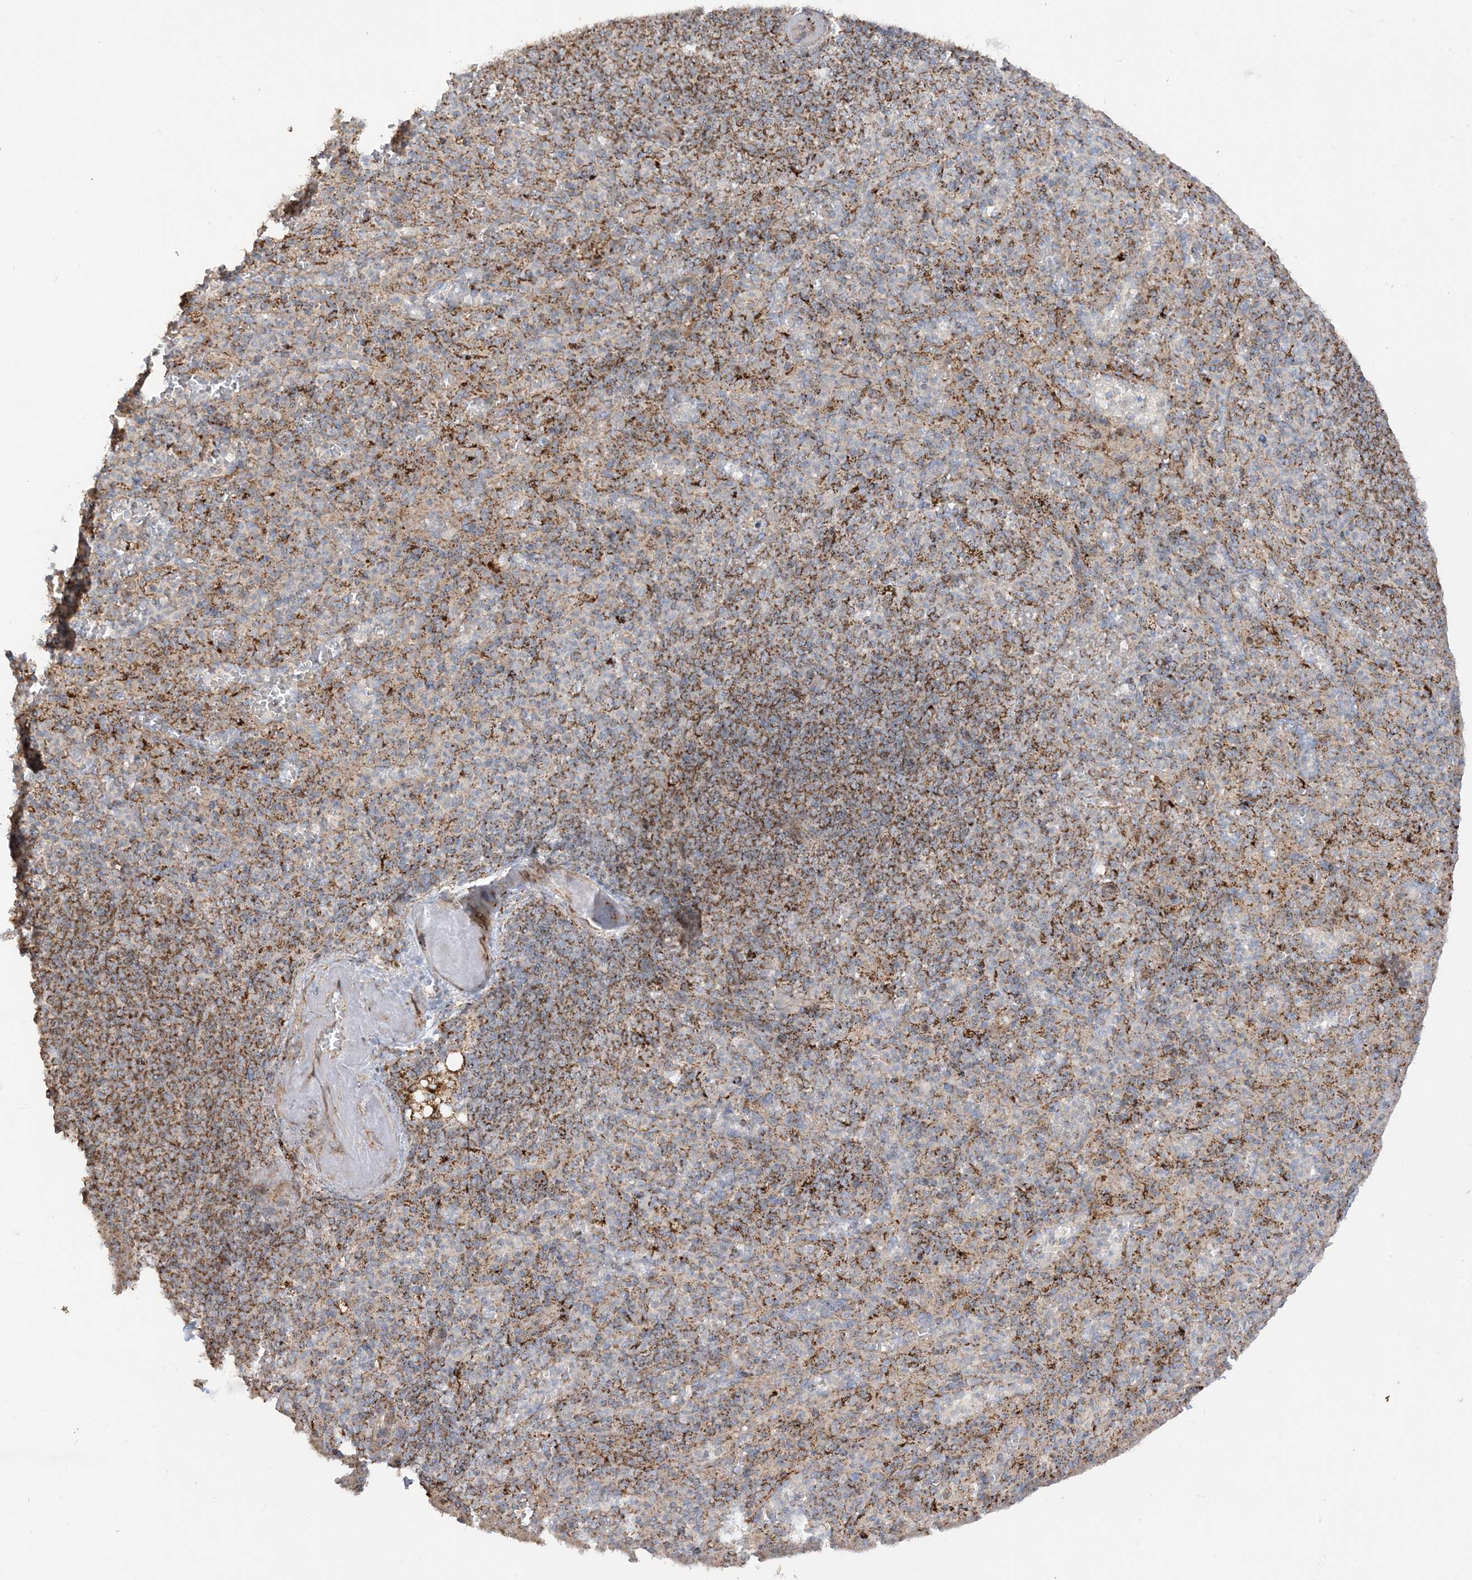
{"staining": {"intensity": "moderate", "quantity": "25%-75%", "location": "cytoplasmic/membranous"}, "tissue": "spleen", "cell_type": "Cells in red pulp", "image_type": "normal", "snomed": [{"axis": "morphology", "description": "Normal tissue, NOS"}, {"axis": "topography", "description": "Spleen"}], "caption": "Benign spleen displays moderate cytoplasmic/membranous staining in about 25%-75% of cells in red pulp.", "gene": "NDUFAF3", "patient": {"sex": "female", "age": 74}}